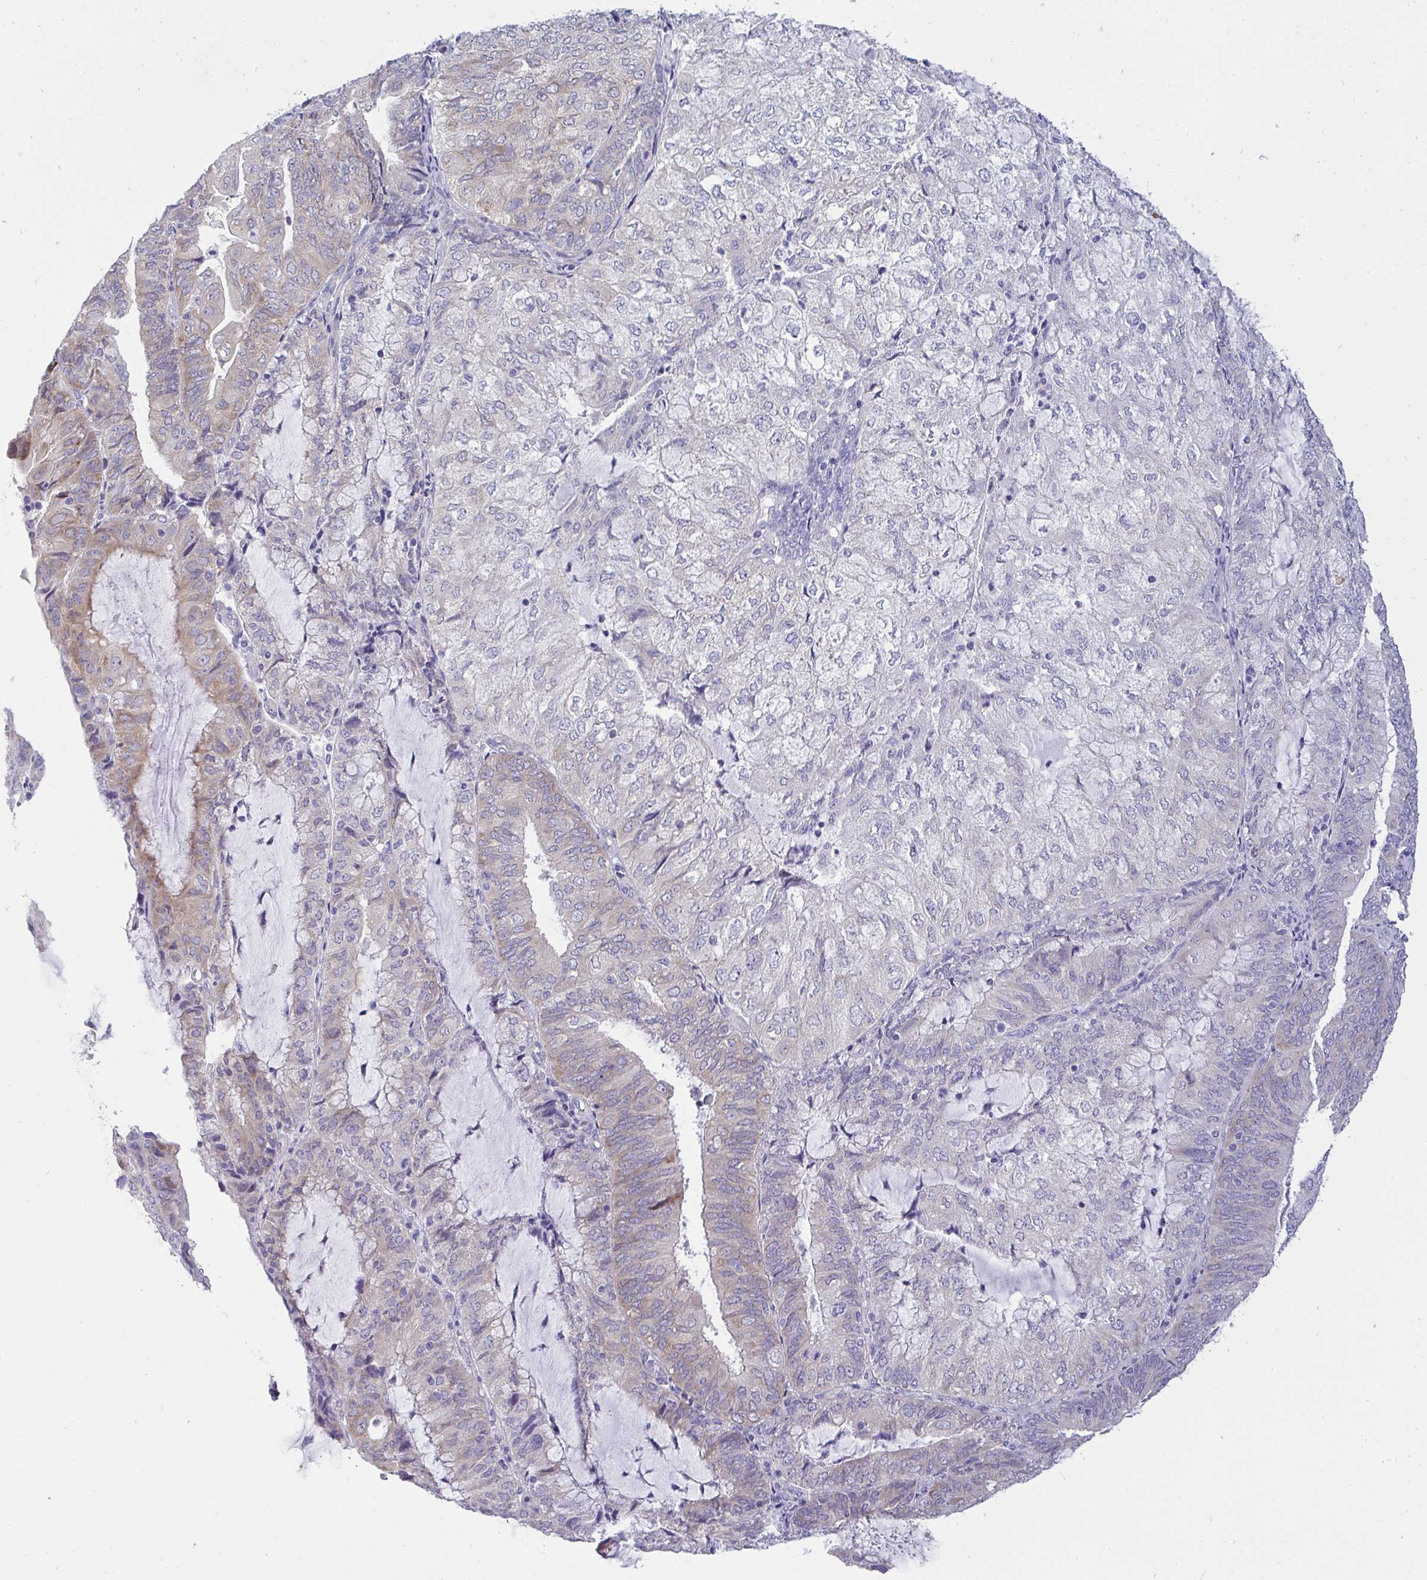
{"staining": {"intensity": "weak", "quantity": "25%-75%", "location": "cytoplasmic/membranous"}, "tissue": "endometrial cancer", "cell_type": "Tumor cells", "image_type": "cancer", "snomed": [{"axis": "morphology", "description": "Adenocarcinoma, NOS"}, {"axis": "topography", "description": "Endometrium"}], "caption": "Tumor cells demonstrate low levels of weak cytoplasmic/membranous expression in approximately 25%-75% of cells in human endometrial cancer (adenocarcinoma).", "gene": "VGLL3", "patient": {"sex": "female", "age": 81}}